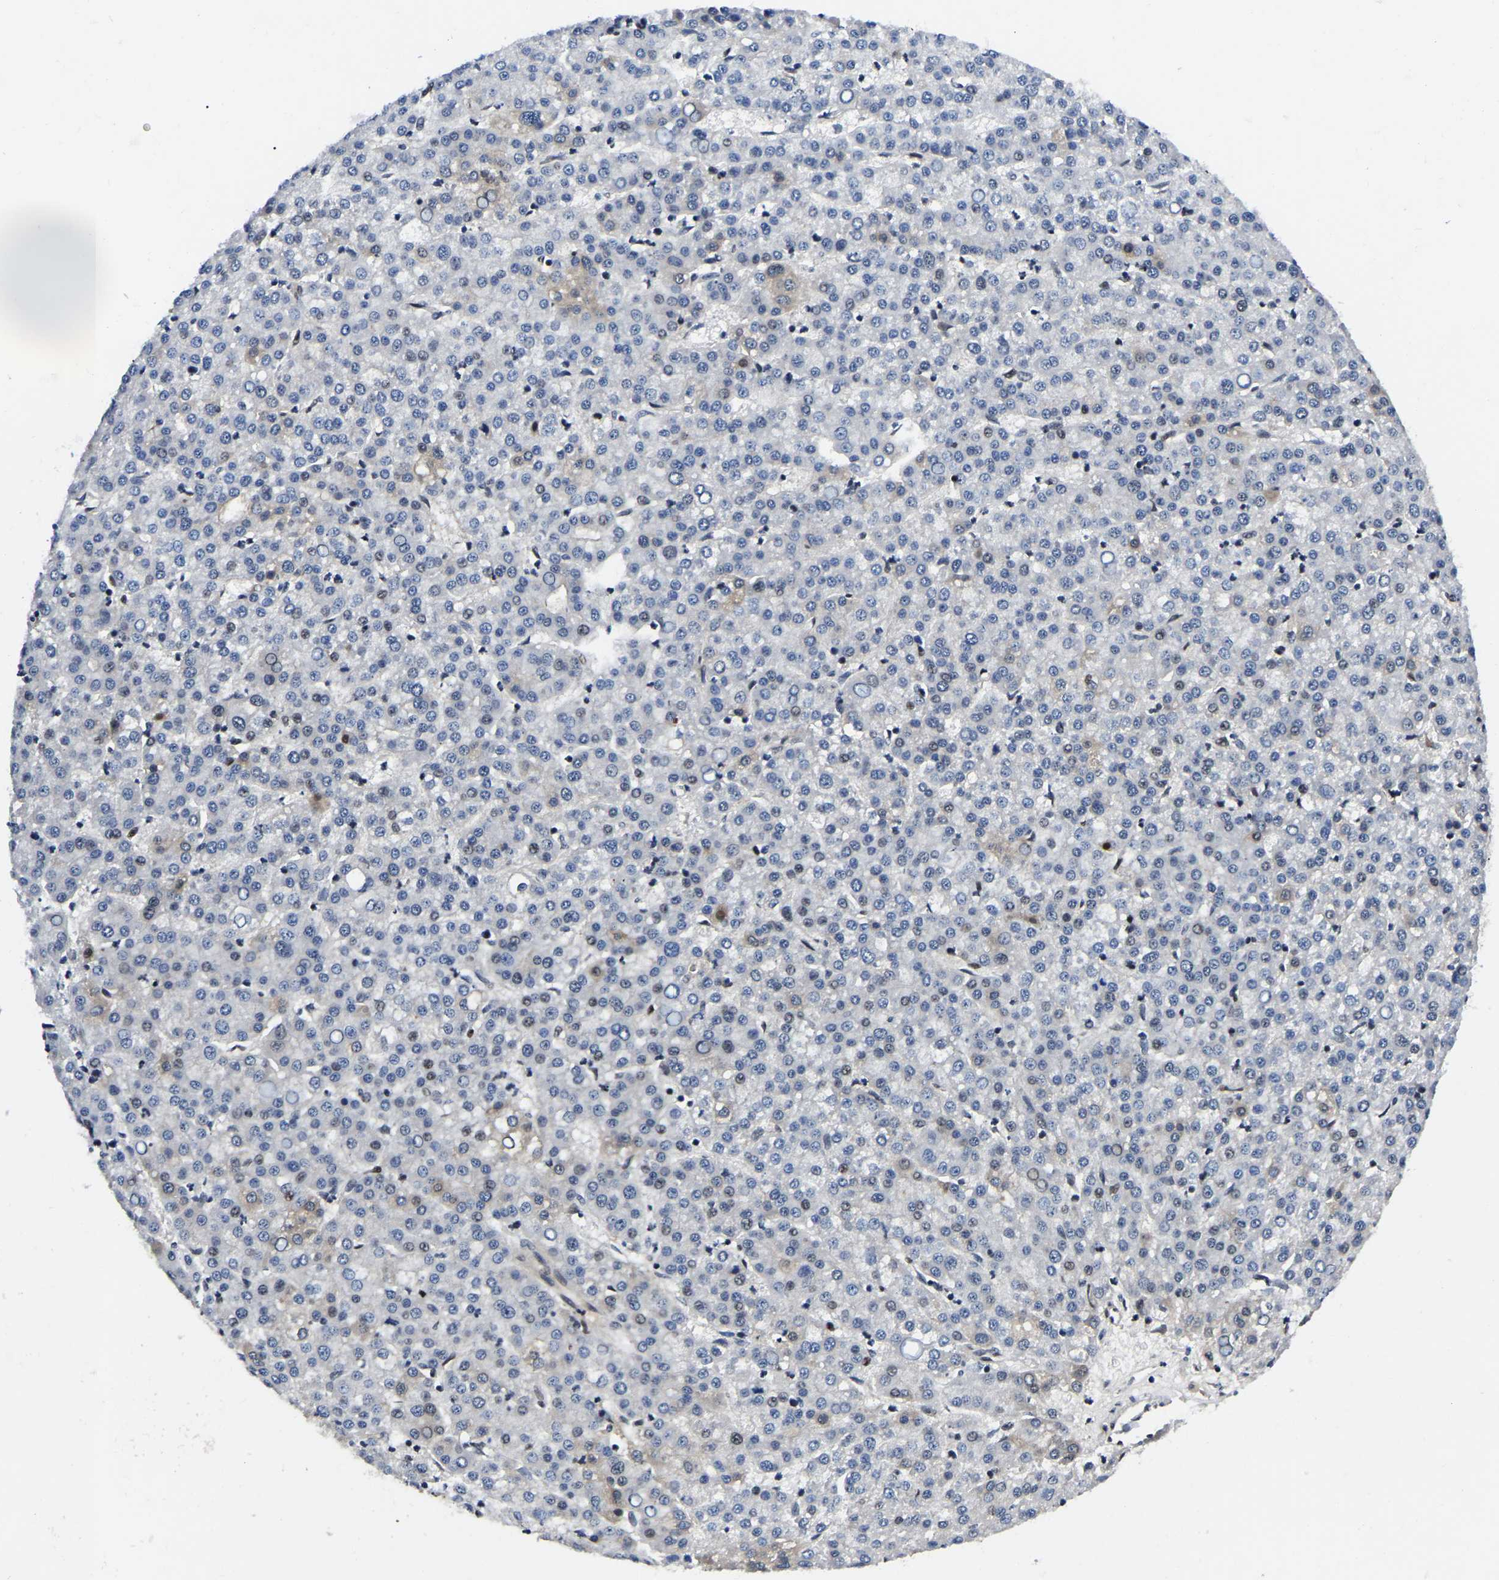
{"staining": {"intensity": "weak", "quantity": "<25%", "location": "nuclear"}, "tissue": "liver cancer", "cell_type": "Tumor cells", "image_type": "cancer", "snomed": [{"axis": "morphology", "description": "Carcinoma, Hepatocellular, NOS"}, {"axis": "topography", "description": "Liver"}], "caption": "The photomicrograph shows no significant staining in tumor cells of hepatocellular carcinoma (liver). (Brightfield microscopy of DAB (3,3'-diaminobenzidine) immunohistochemistry (IHC) at high magnification).", "gene": "TRIM35", "patient": {"sex": "female", "age": 58}}